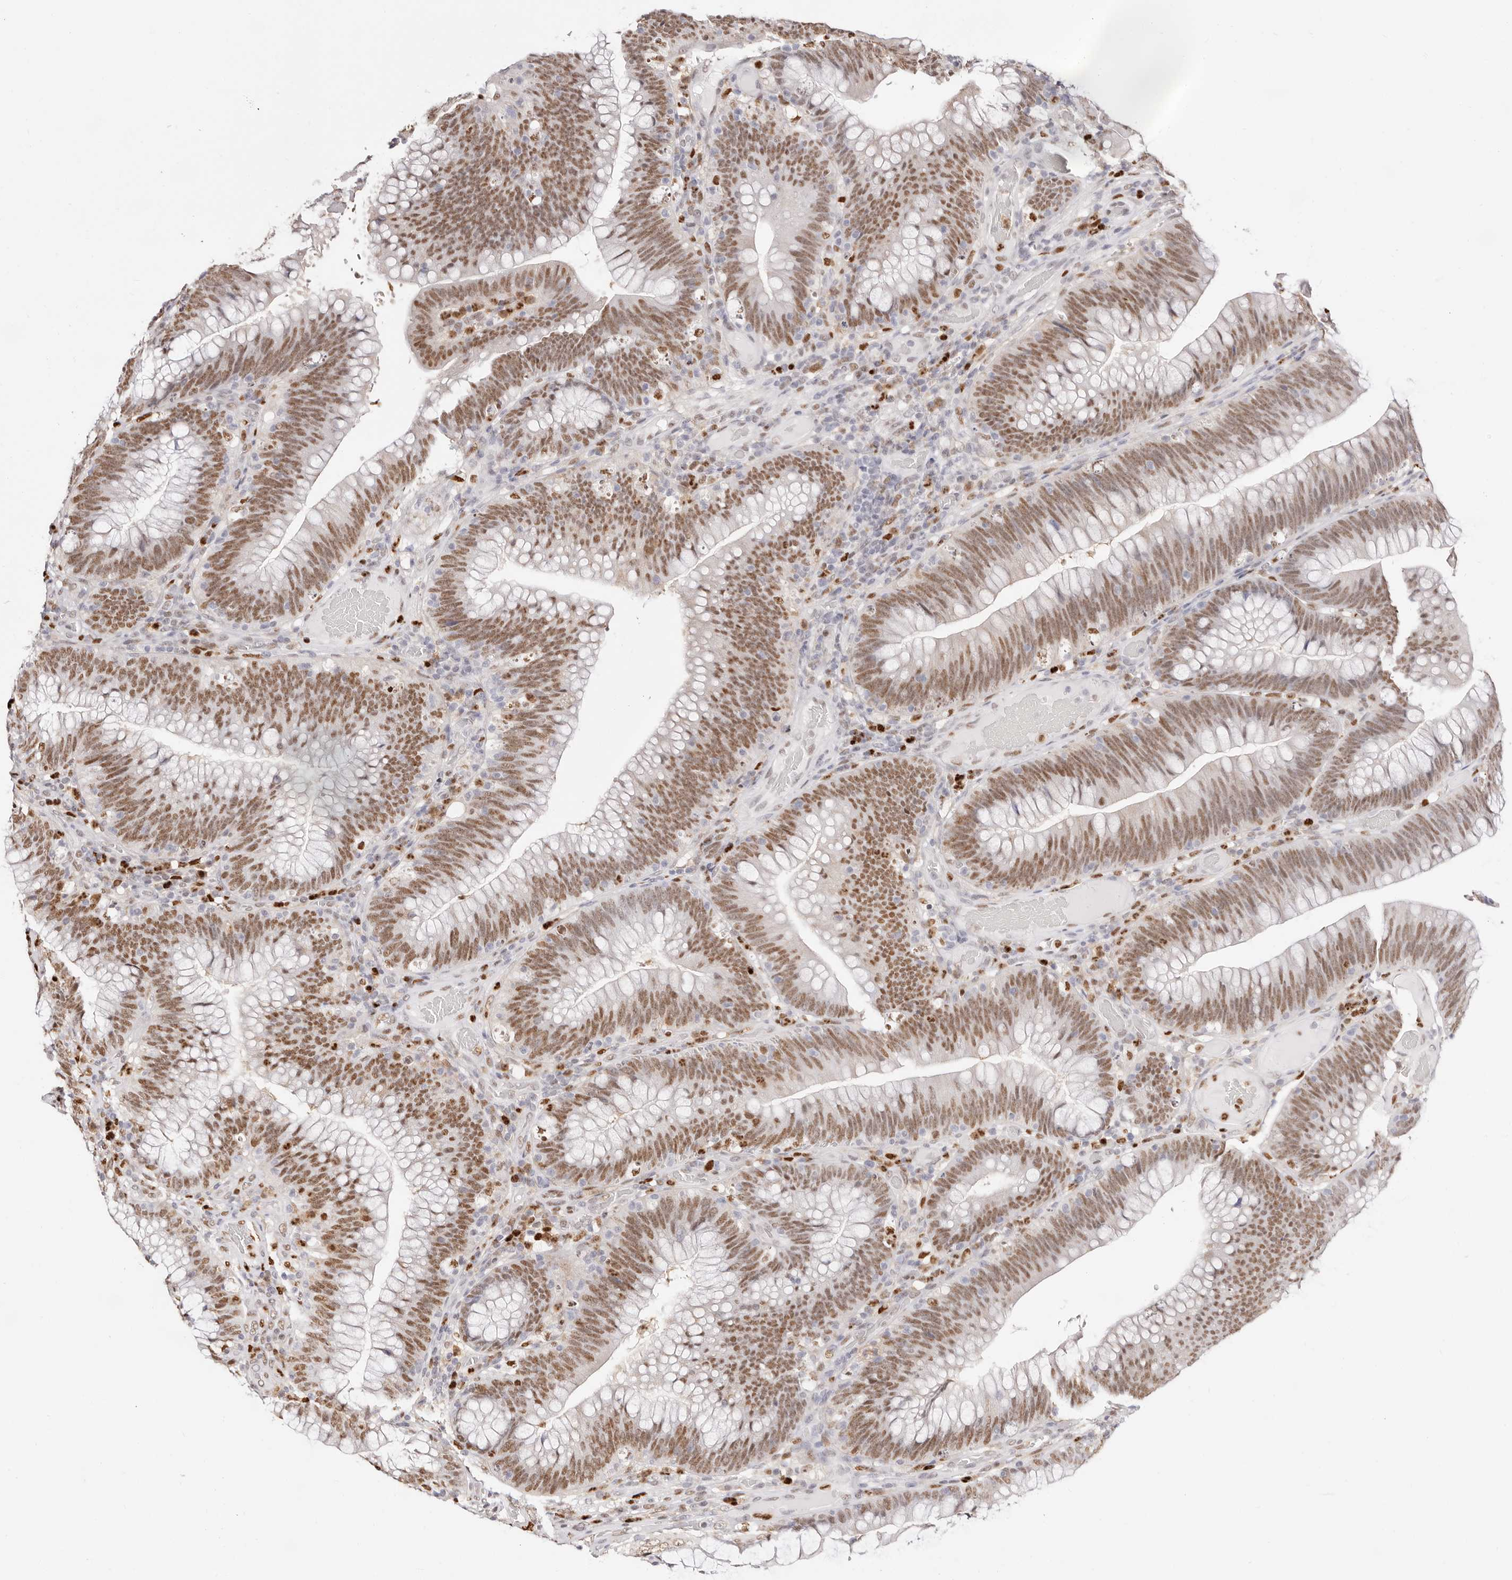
{"staining": {"intensity": "moderate", "quantity": ">75%", "location": "nuclear"}, "tissue": "colorectal cancer", "cell_type": "Tumor cells", "image_type": "cancer", "snomed": [{"axis": "morphology", "description": "Normal tissue, NOS"}, {"axis": "topography", "description": "Colon"}], "caption": "There is medium levels of moderate nuclear staining in tumor cells of colorectal cancer, as demonstrated by immunohistochemical staining (brown color).", "gene": "TKT", "patient": {"sex": "female", "age": 82}}